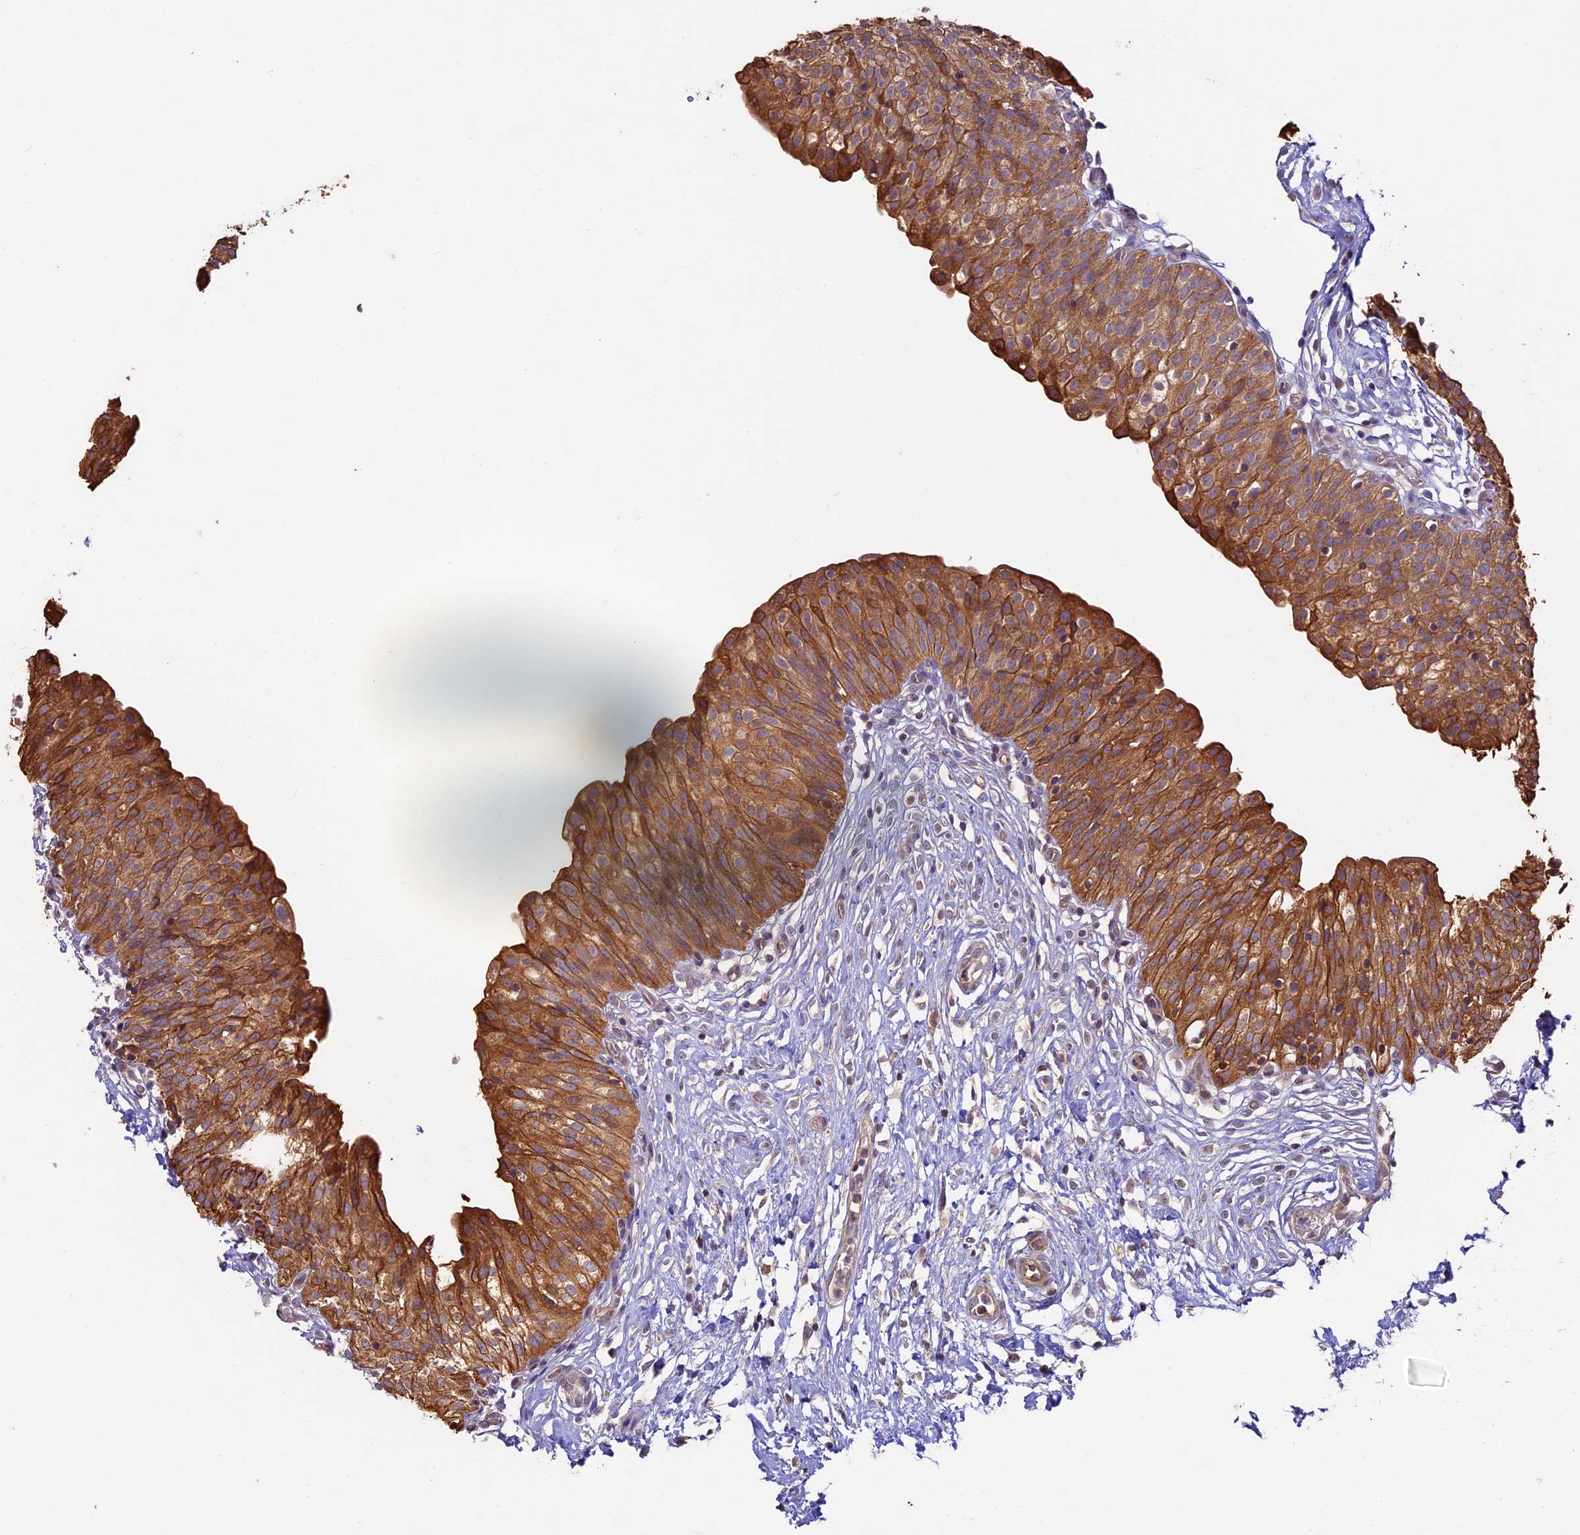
{"staining": {"intensity": "strong", "quantity": ">75%", "location": "cytoplasmic/membranous"}, "tissue": "urinary bladder", "cell_type": "Urothelial cells", "image_type": "normal", "snomed": [{"axis": "morphology", "description": "Normal tissue, NOS"}, {"axis": "topography", "description": "Urinary bladder"}], "caption": "Urothelial cells demonstrate high levels of strong cytoplasmic/membranous expression in approximately >75% of cells in unremarkable urinary bladder. (DAB (3,3'-diaminobenzidine) IHC with brightfield microscopy, high magnification).", "gene": "BCAS4", "patient": {"sex": "male", "age": 55}}